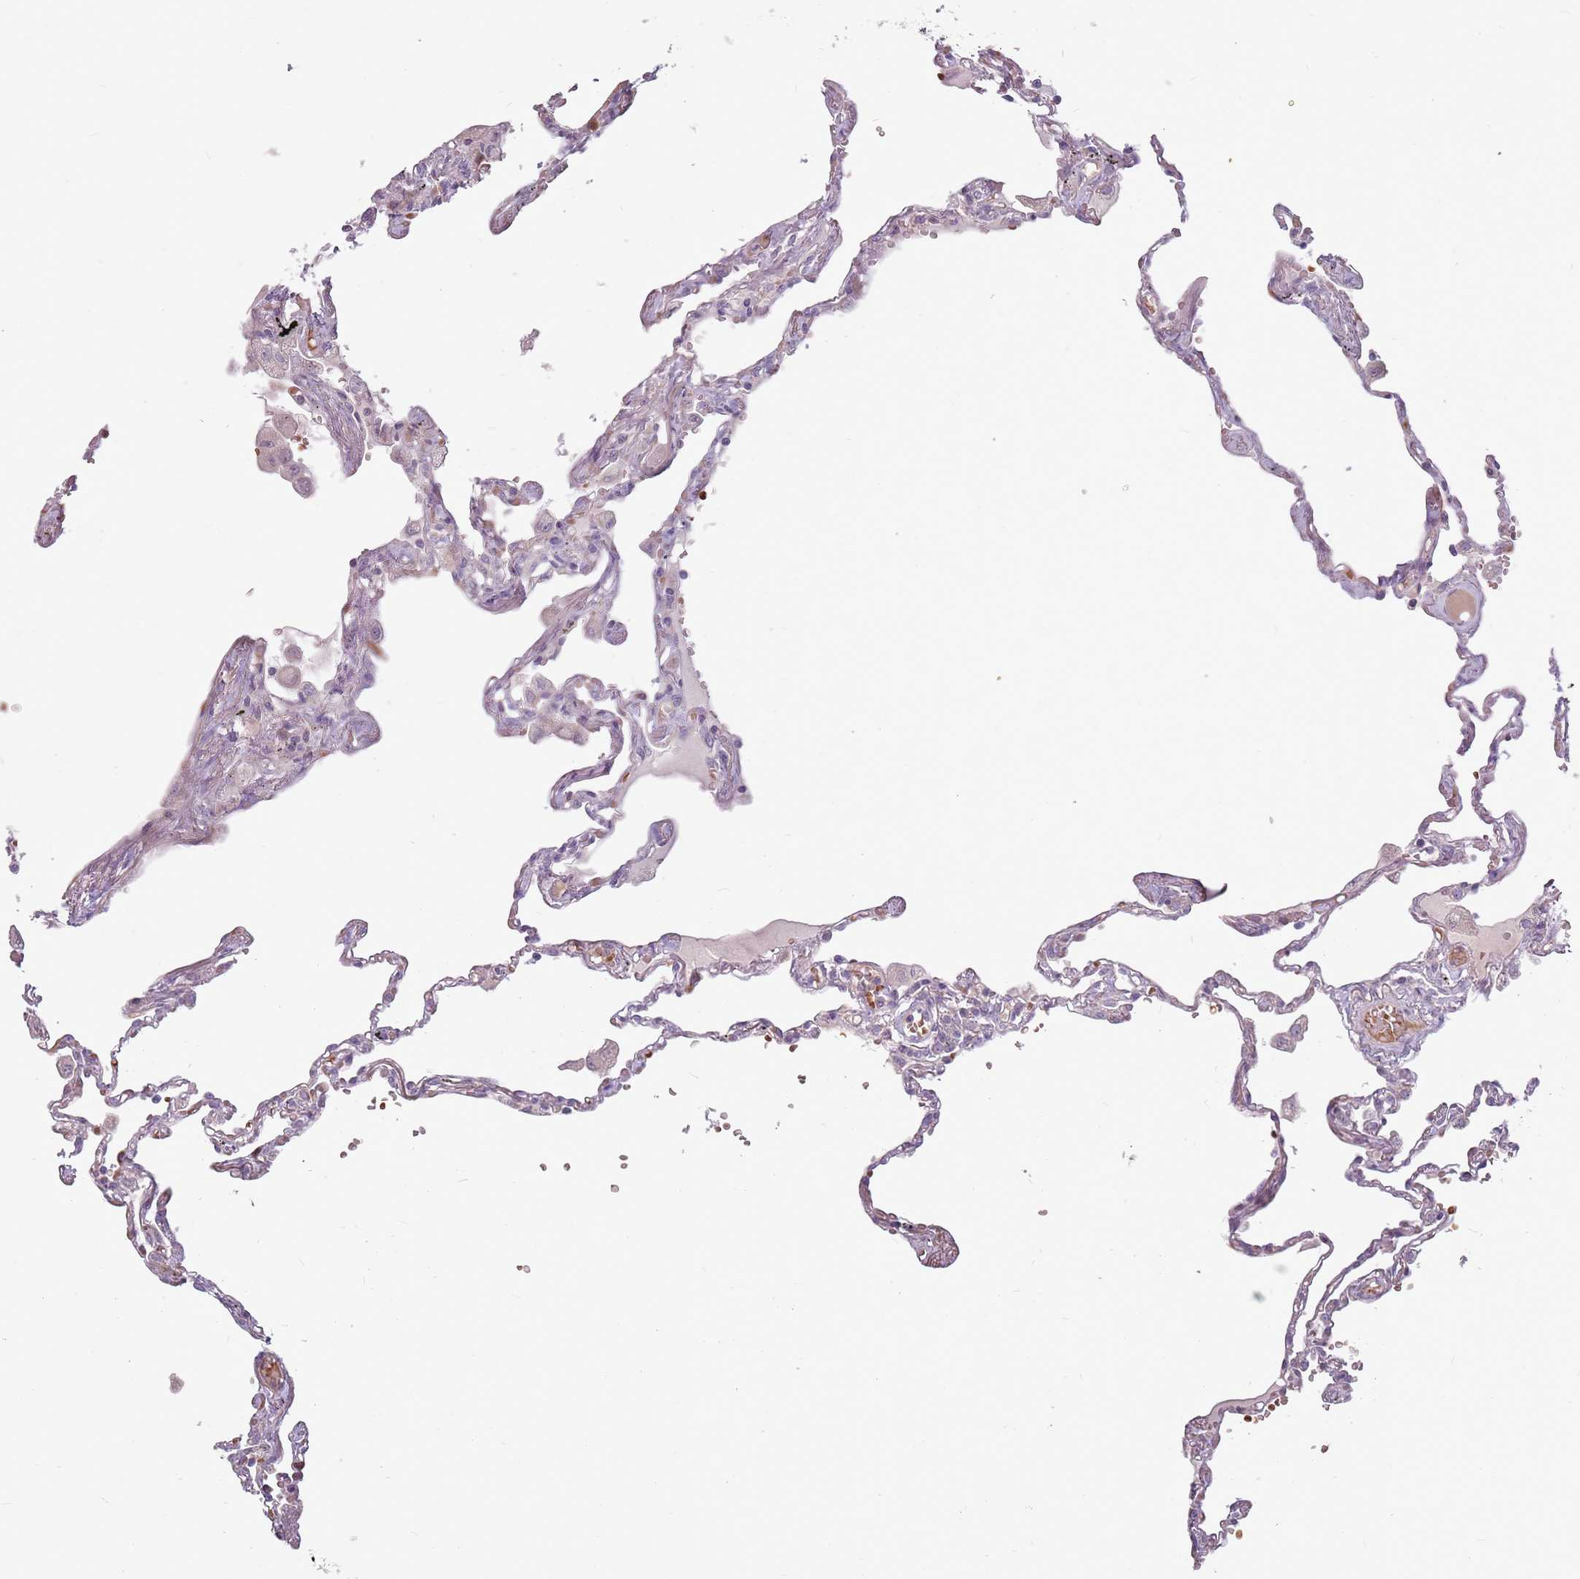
{"staining": {"intensity": "negative", "quantity": "none", "location": "none"}, "tissue": "lung", "cell_type": "Alveolar cells", "image_type": "normal", "snomed": [{"axis": "morphology", "description": "Normal tissue, NOS"}, {"axis": "topography", "description": "Lung"}], "caption": "A photomicrograph of human lung is negative for staining in alveolar cells. The staining is performed using DAB (3,3'-diaminobenzidine) brown chromogen with nuclei counter-stained in using hematoxylin.", "gene": "HSPA14", "patient": {"sex": "female", "age": 67}}